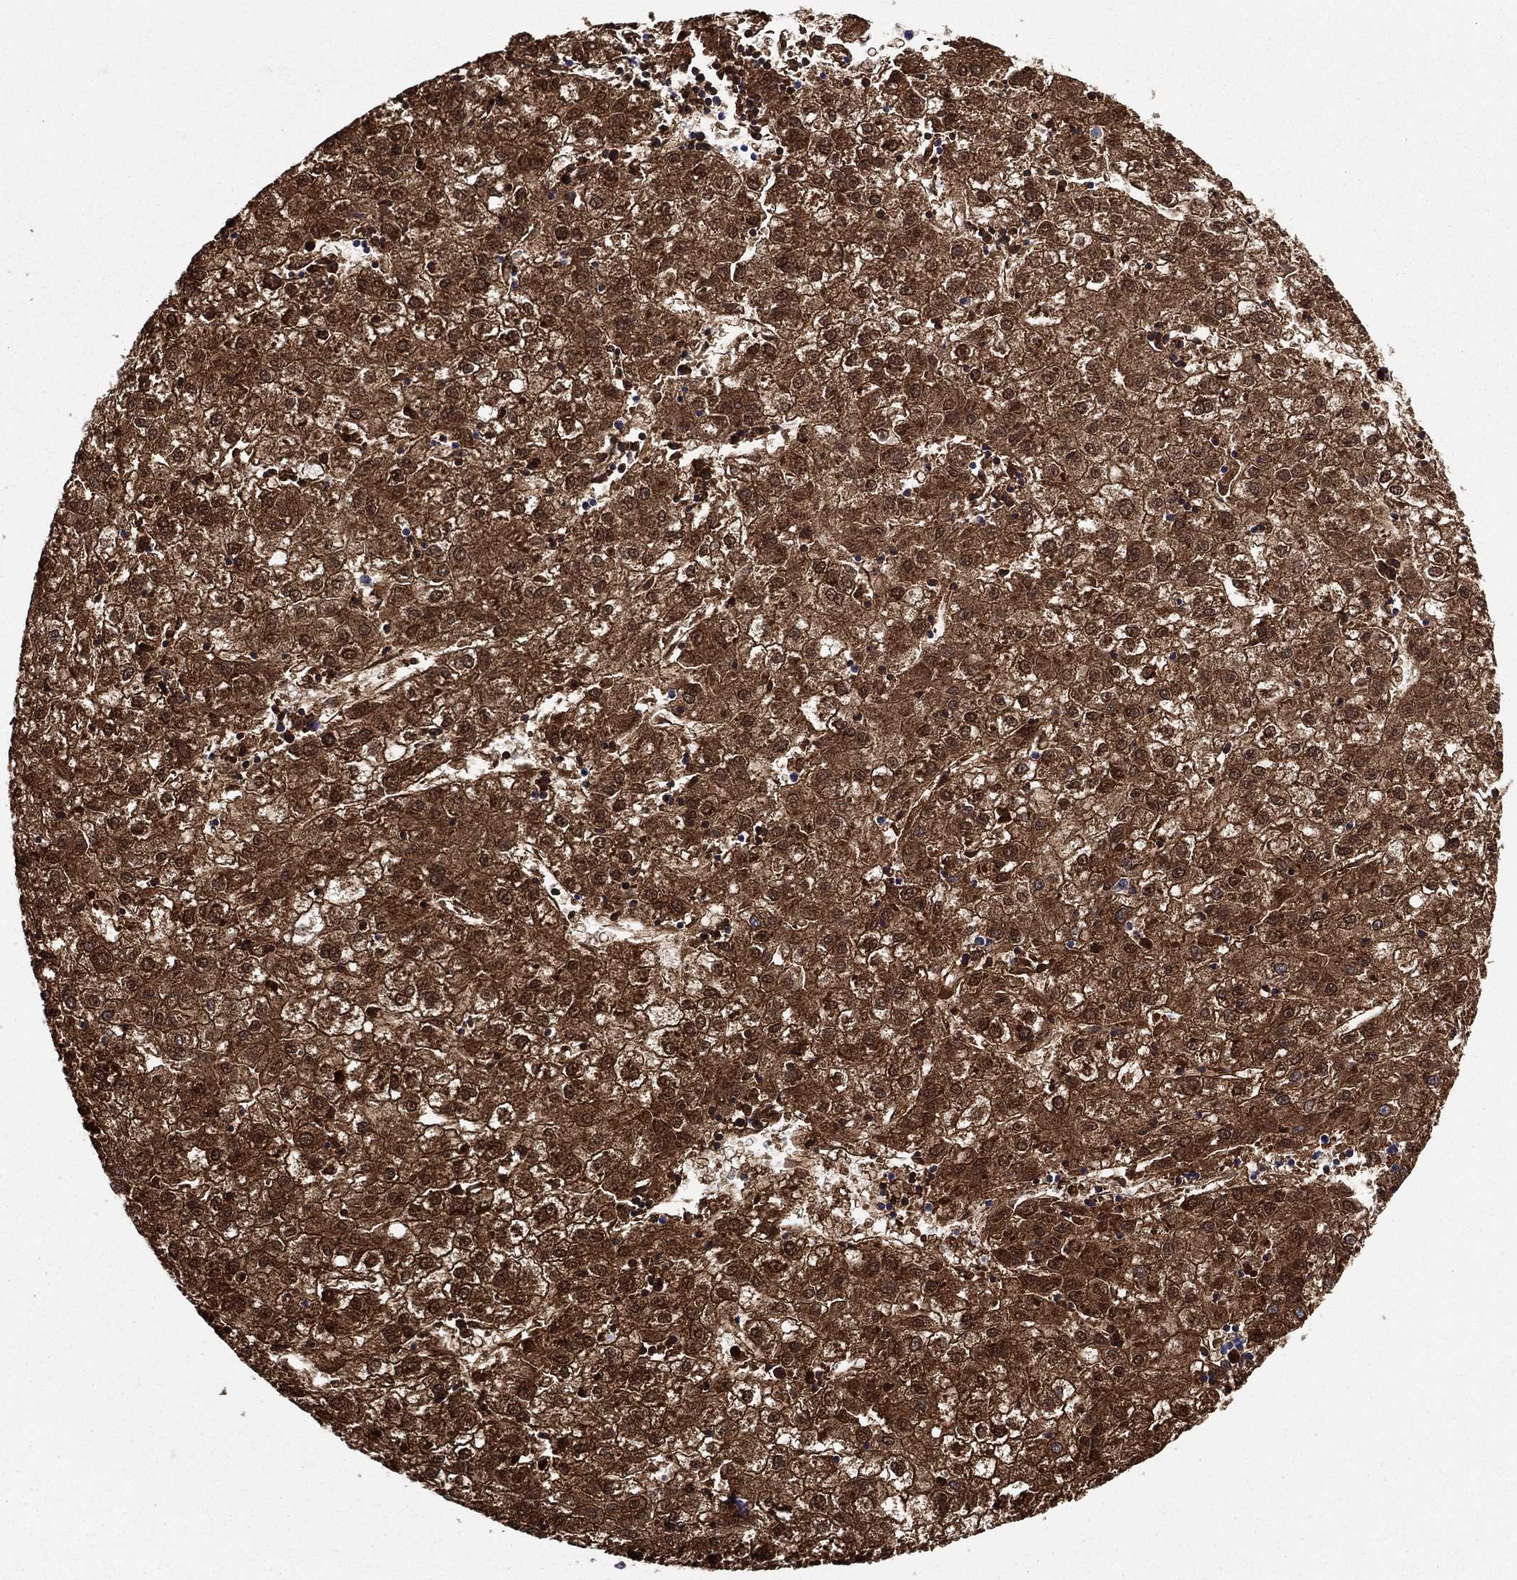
{"staining": {"intensity": "strong", "quantity": ">75%", "location": "cytoplasmic/membranous"}, "tissue": "liver cancer", "cell_type": "Tumor cells", "image_type": "cancer", "snomed": [{"axis": "morphology", "description": "Carcinoma, Hepatocellular, NOS"}, {"axis": "topography", "description": "Liver"}], "caption": "Immunohistochemical staining of human hepatocellular carcinoma (liver) displays high levels of strong cytoplasmic/membranous protein positivity in approximately >75% of tumor cells. (IHC, brightfield microscopy, high magnification).", "gene": "UPB1", "patient": {"sex": "male", "age": 72}}